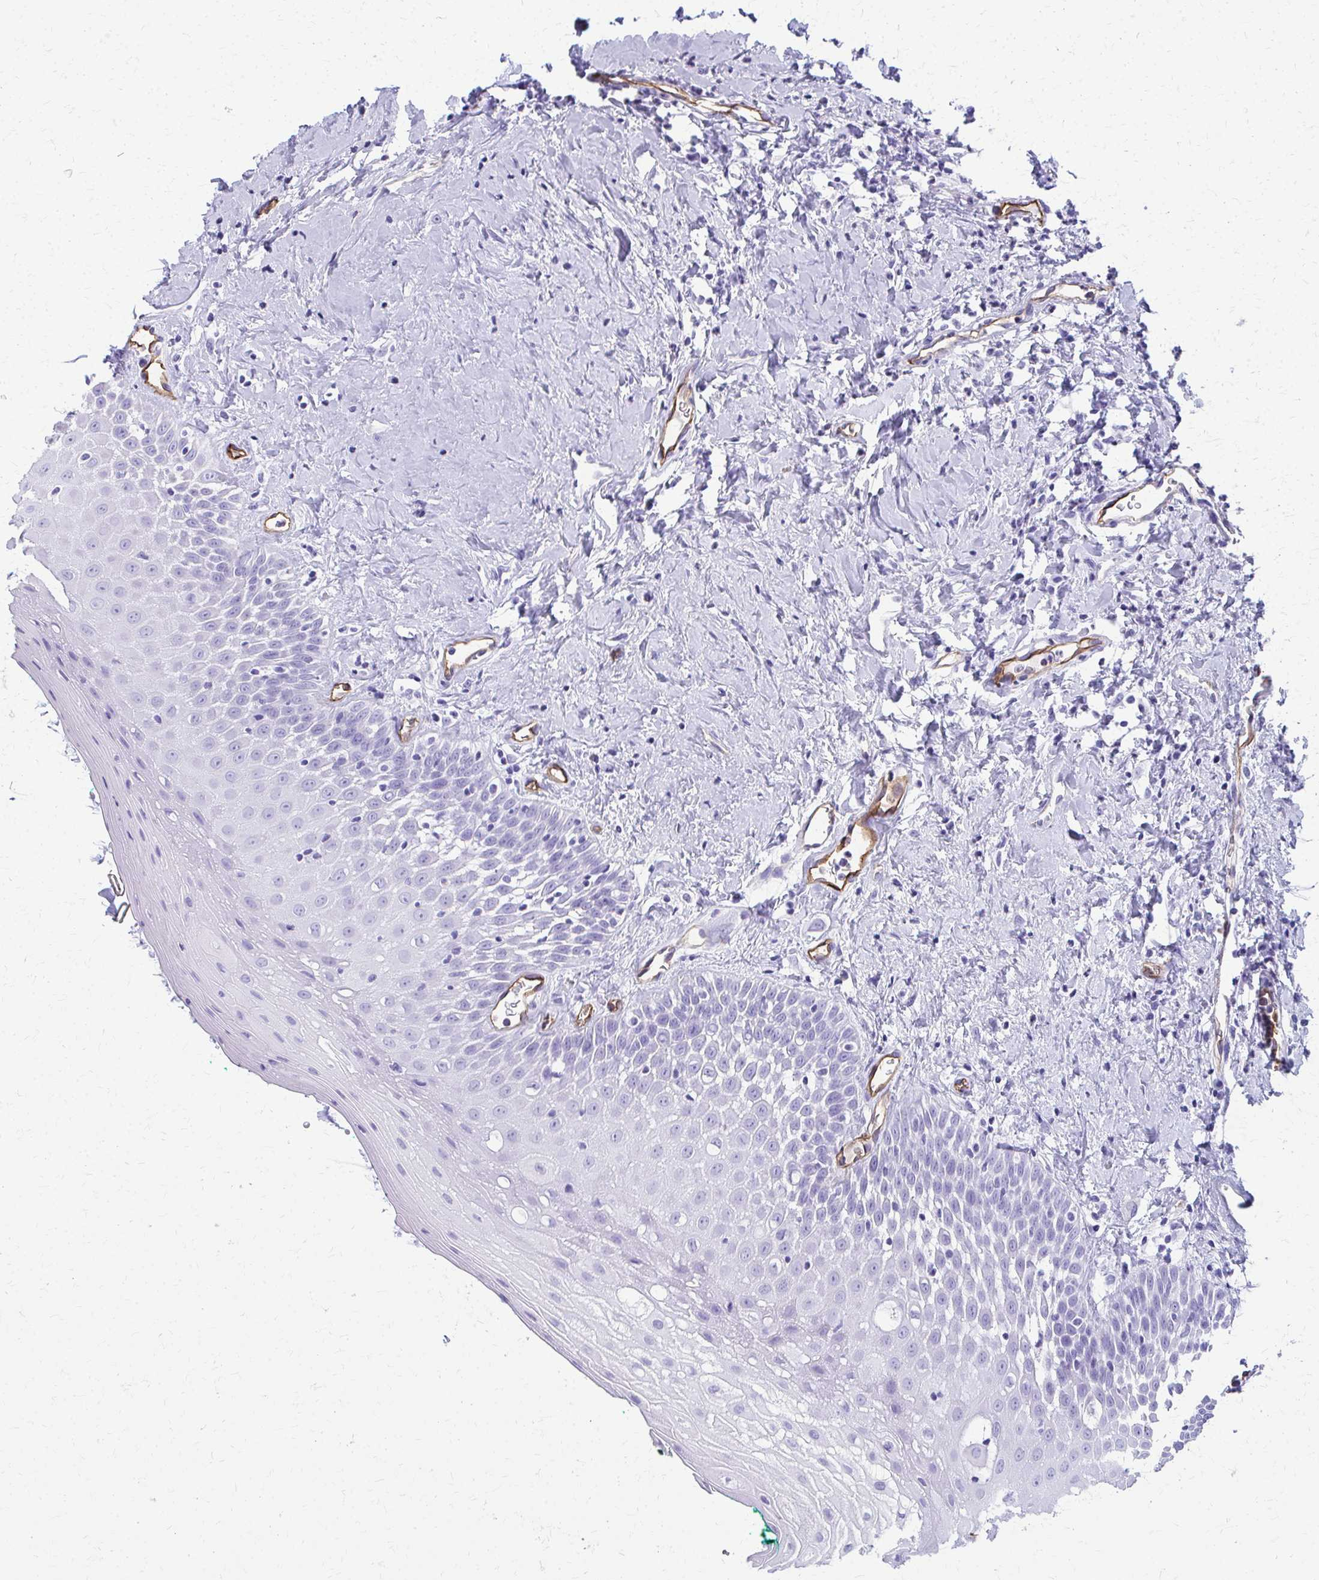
{"staining": {"intensity": "negative", "quantity": "none", "location": "none"}, "tissue": "oral mucosa", "cell_type": "Squamous epithelial cells", "image_type": "normal", "snomed": [{"axis": "morphology", "description": "Normal tissue, NOS"}, {"axis": "topography", "description": "Oral tissue"}], "caption": "Immunohistochemical staining of benign oral mucosa reveals no significant expression in squamous epithelial cells. (Immunohistochemistry (ihc), brightfield microscopy, high magnification).", "gene": "TPSG1", "patient": {"sex": "female", "age": 70}}